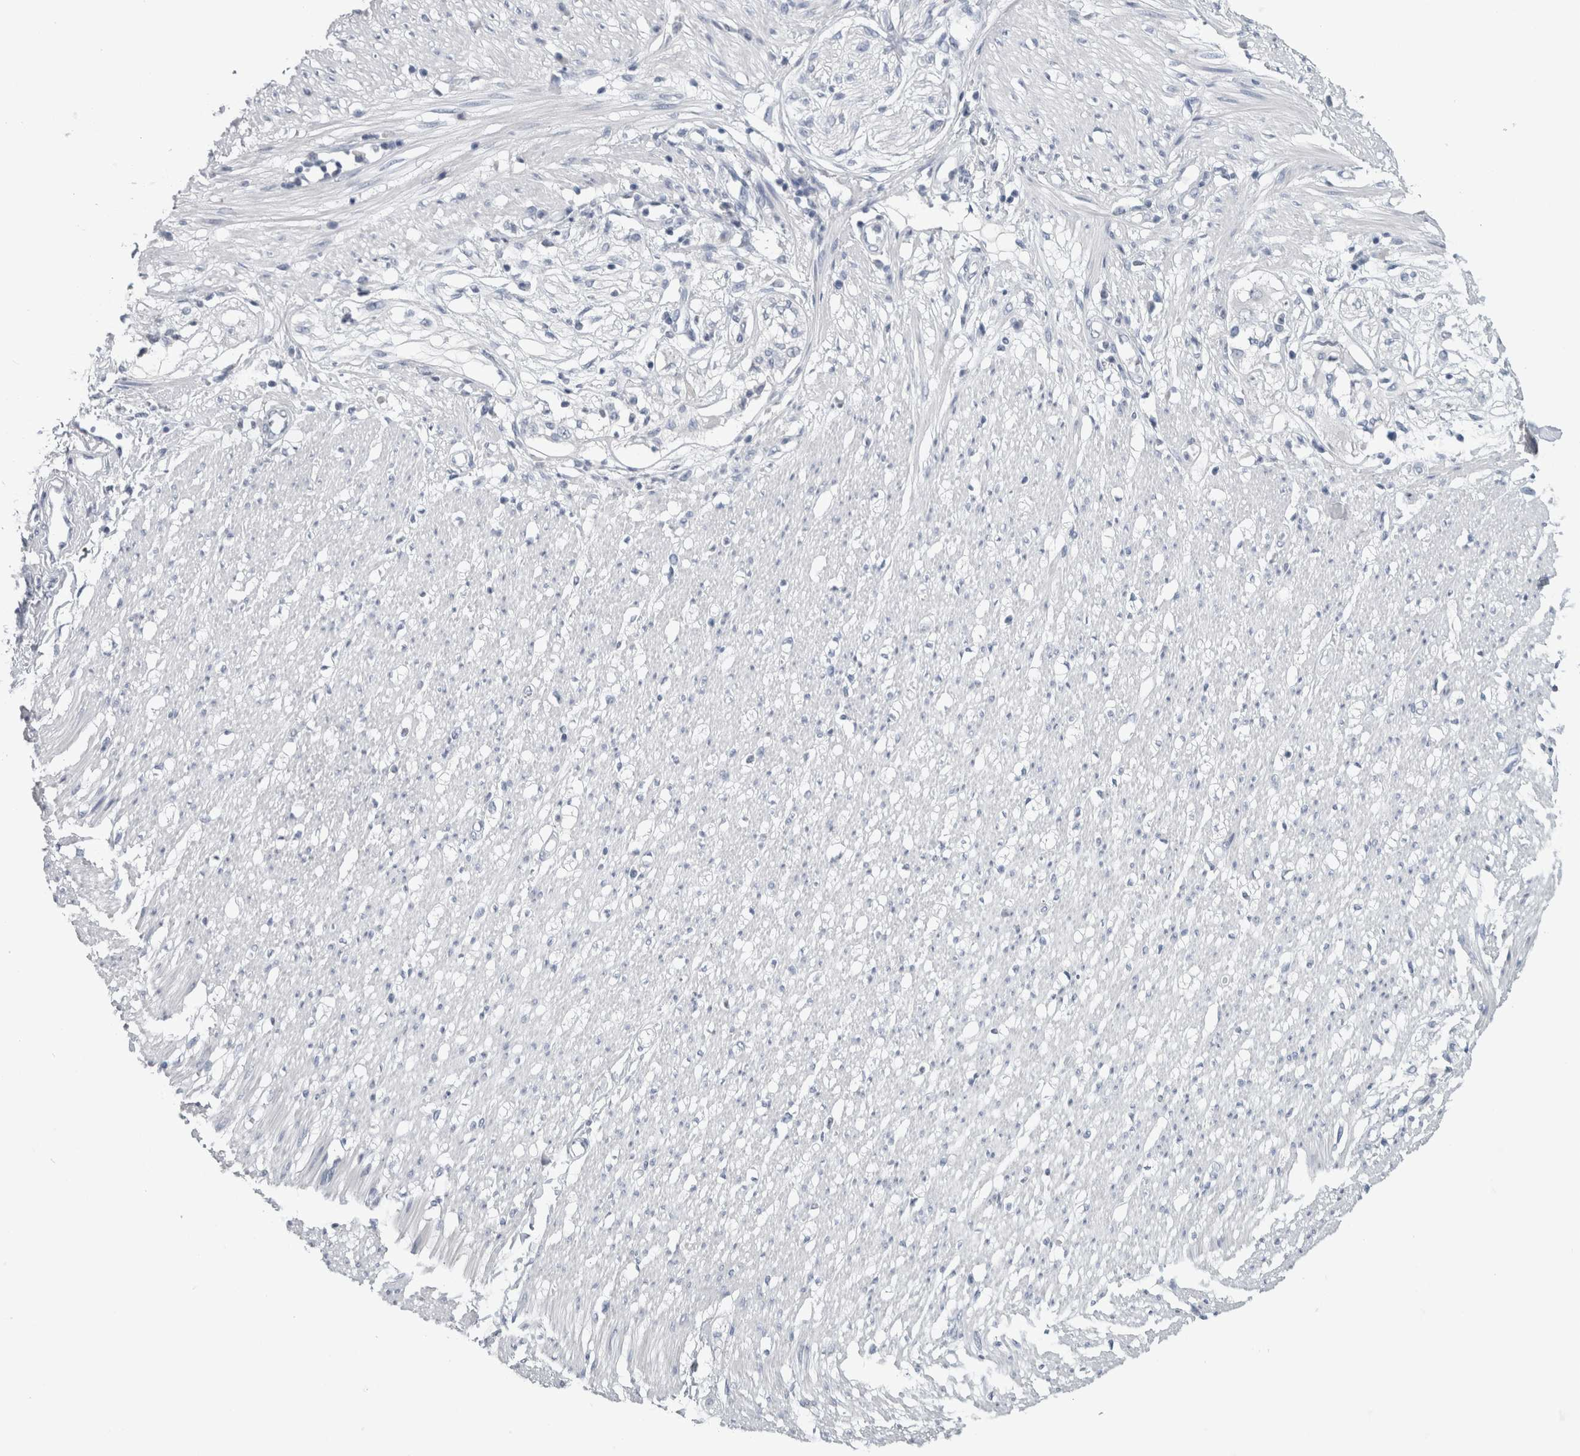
{"staining": {"intensity": "negative", "quantity": "none", "location": "none"}, "tissue": "adipose tissue", "cell_type": "Adipocytes", "image_type": "normal", "snomed": [{"axis": "morphology", "description": "Normal tissue, NOS"}, {"axis": "morphology", "description": "Adenocarcinoma, NOS"}, {"axis": "topography", "description": "Colon"}, {"axis": "topography", "description": "Peripheral nerve tissue"}], "caption": "This is an immunohistochemistry histopathology image of benign human adipose tissue. There is no staining in adipocytes.", "gene": "ADAM2", "patient": {"sex": "male", "age": 14}}